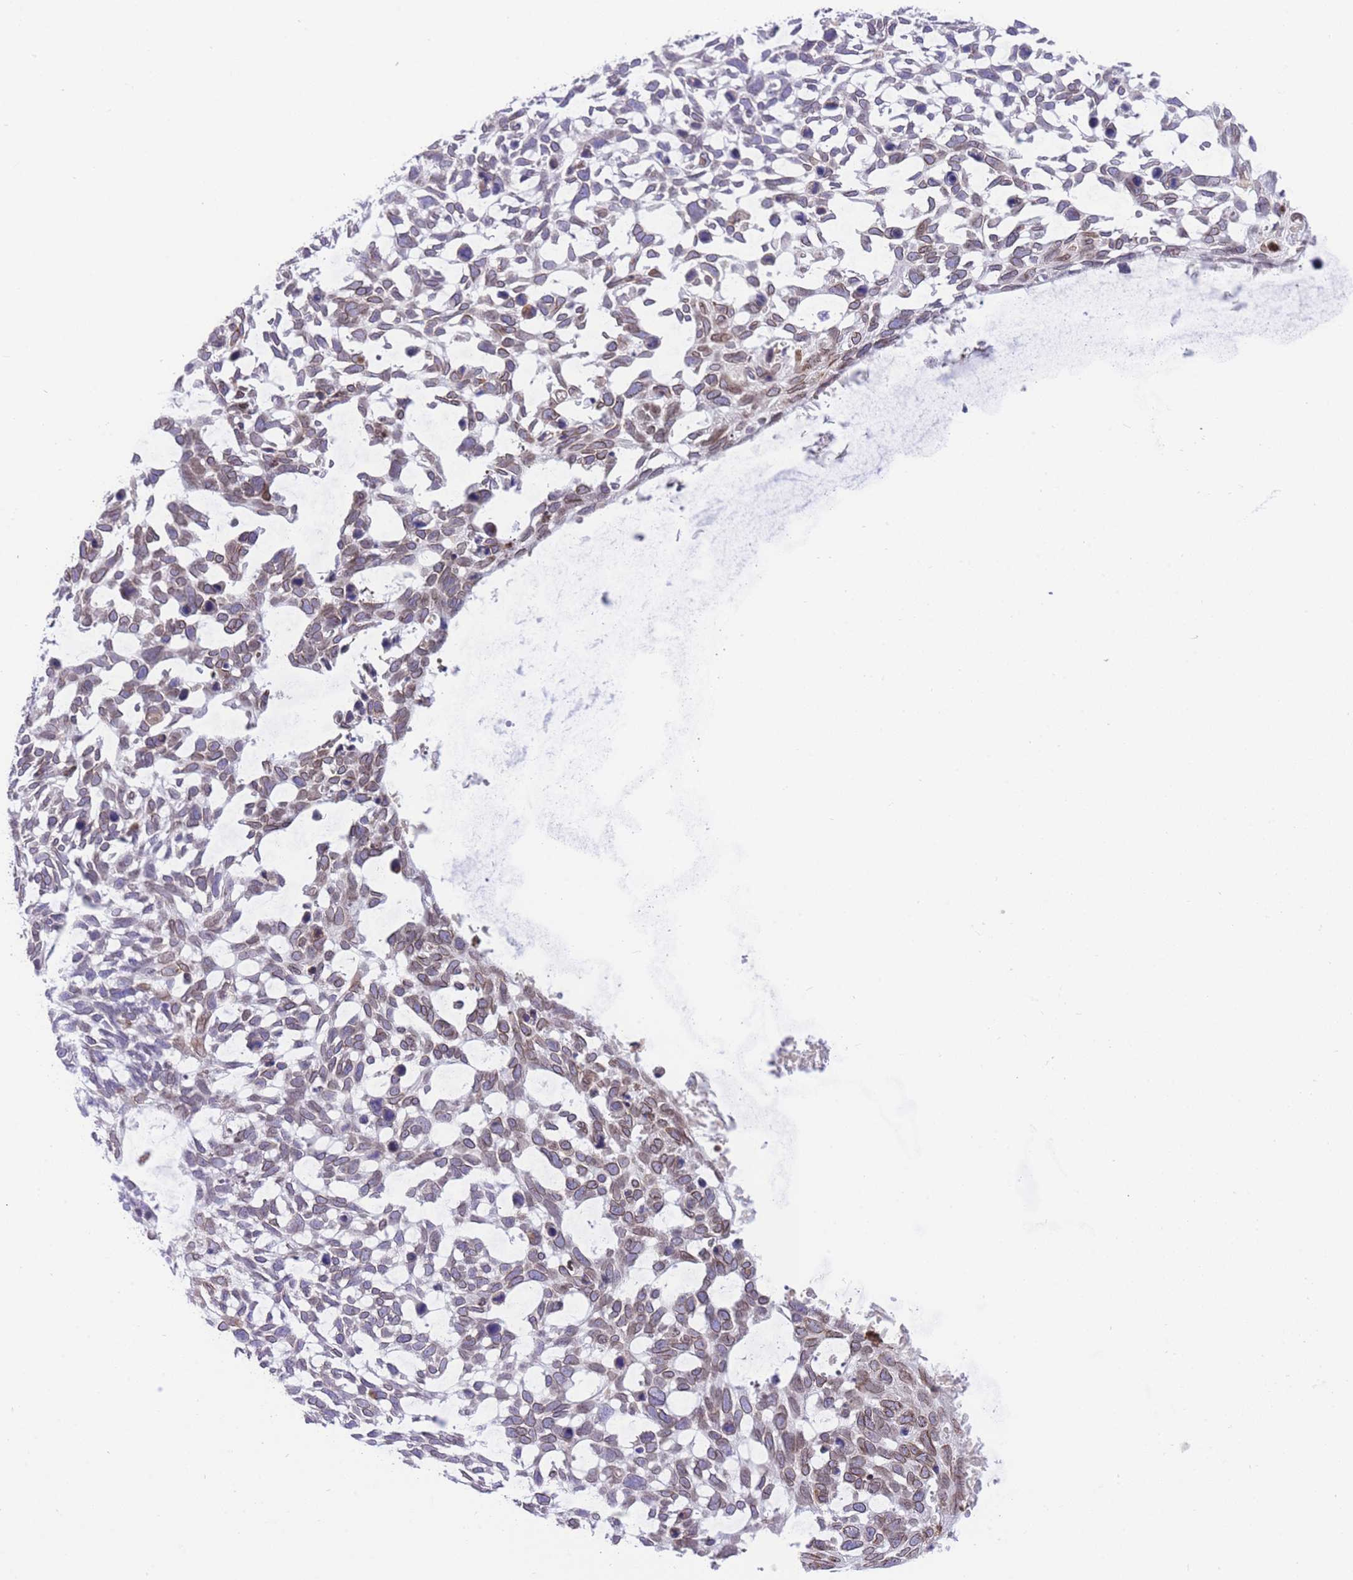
{"staining": {"intensity": "moderate", "quantity": "25%-75%", "location": "cytoplasmic/membranous,nuclear"}, "tissue": "skin cancer", "cell_type": "Tumor cells", "image_type": "cancer", "snomed": [{"axis": "morphology", "description": "Basal cell carcinoma"}, {"axis": "topography", "description": "Skin"}], "caption": "Protein staining shows moderate cytoplasmic/membranous and nuclear staining in approximately 25%-75% of tumor cells in skin basal cell carcinoma.", "gene": "OR10AD1", "patient": {"sex": "male", "age": 88}}